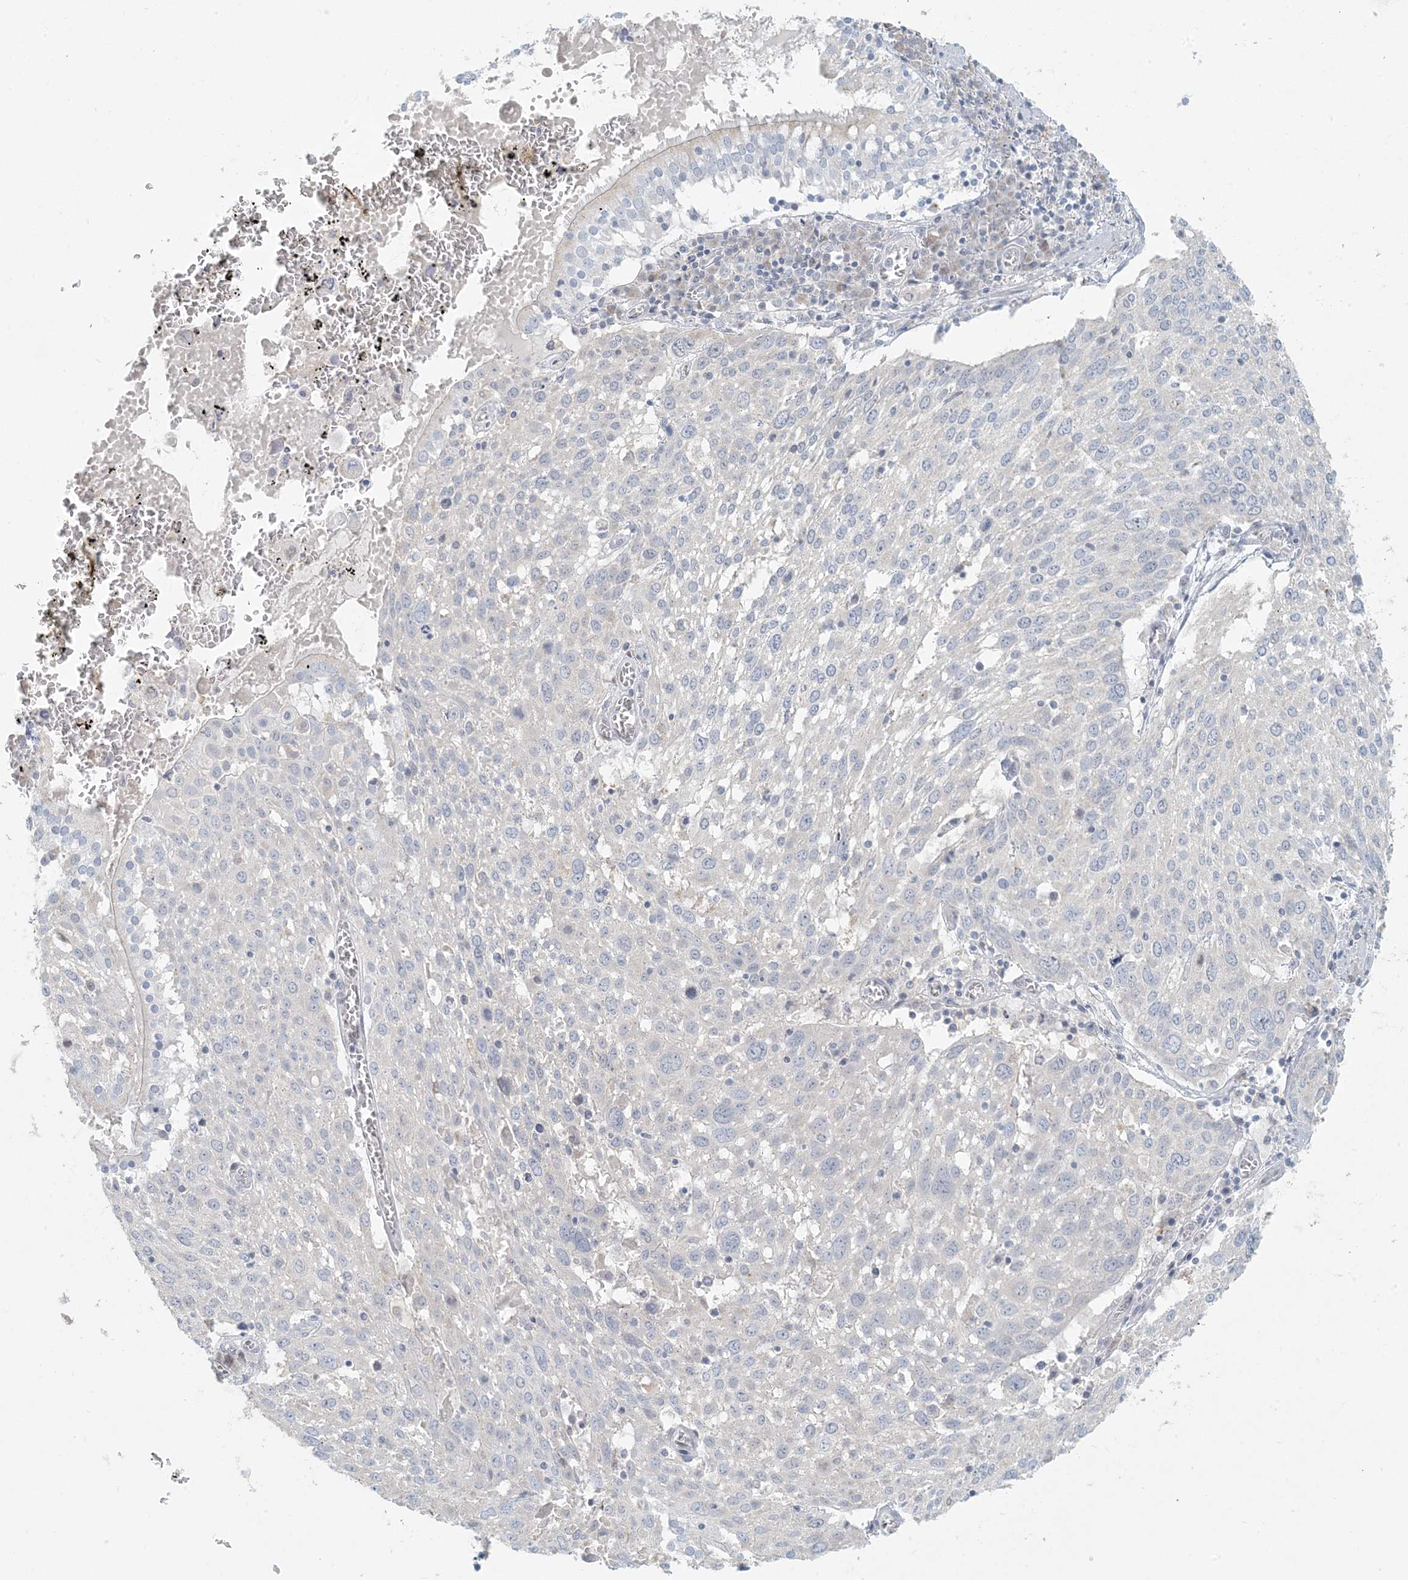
{"staining": {"intensity": "negative", "quantity": "none", "location": "none"}, "tissue": "lung cancer", "cell_type": "Tumor cells", "image_type": "cancer", "snomed": [{"axis": "morphology", "description": "Squamous cell carcinoma, NOS"}, {"axis": "topography", "description": "Lung"}], "caption": "DAB immunohistochemical staining of human lung squamous cell carcinoma reveals no significant positivity in tumor cells.", "gene": "HACL1", "patient": {"sex": "male", "age": 65}}